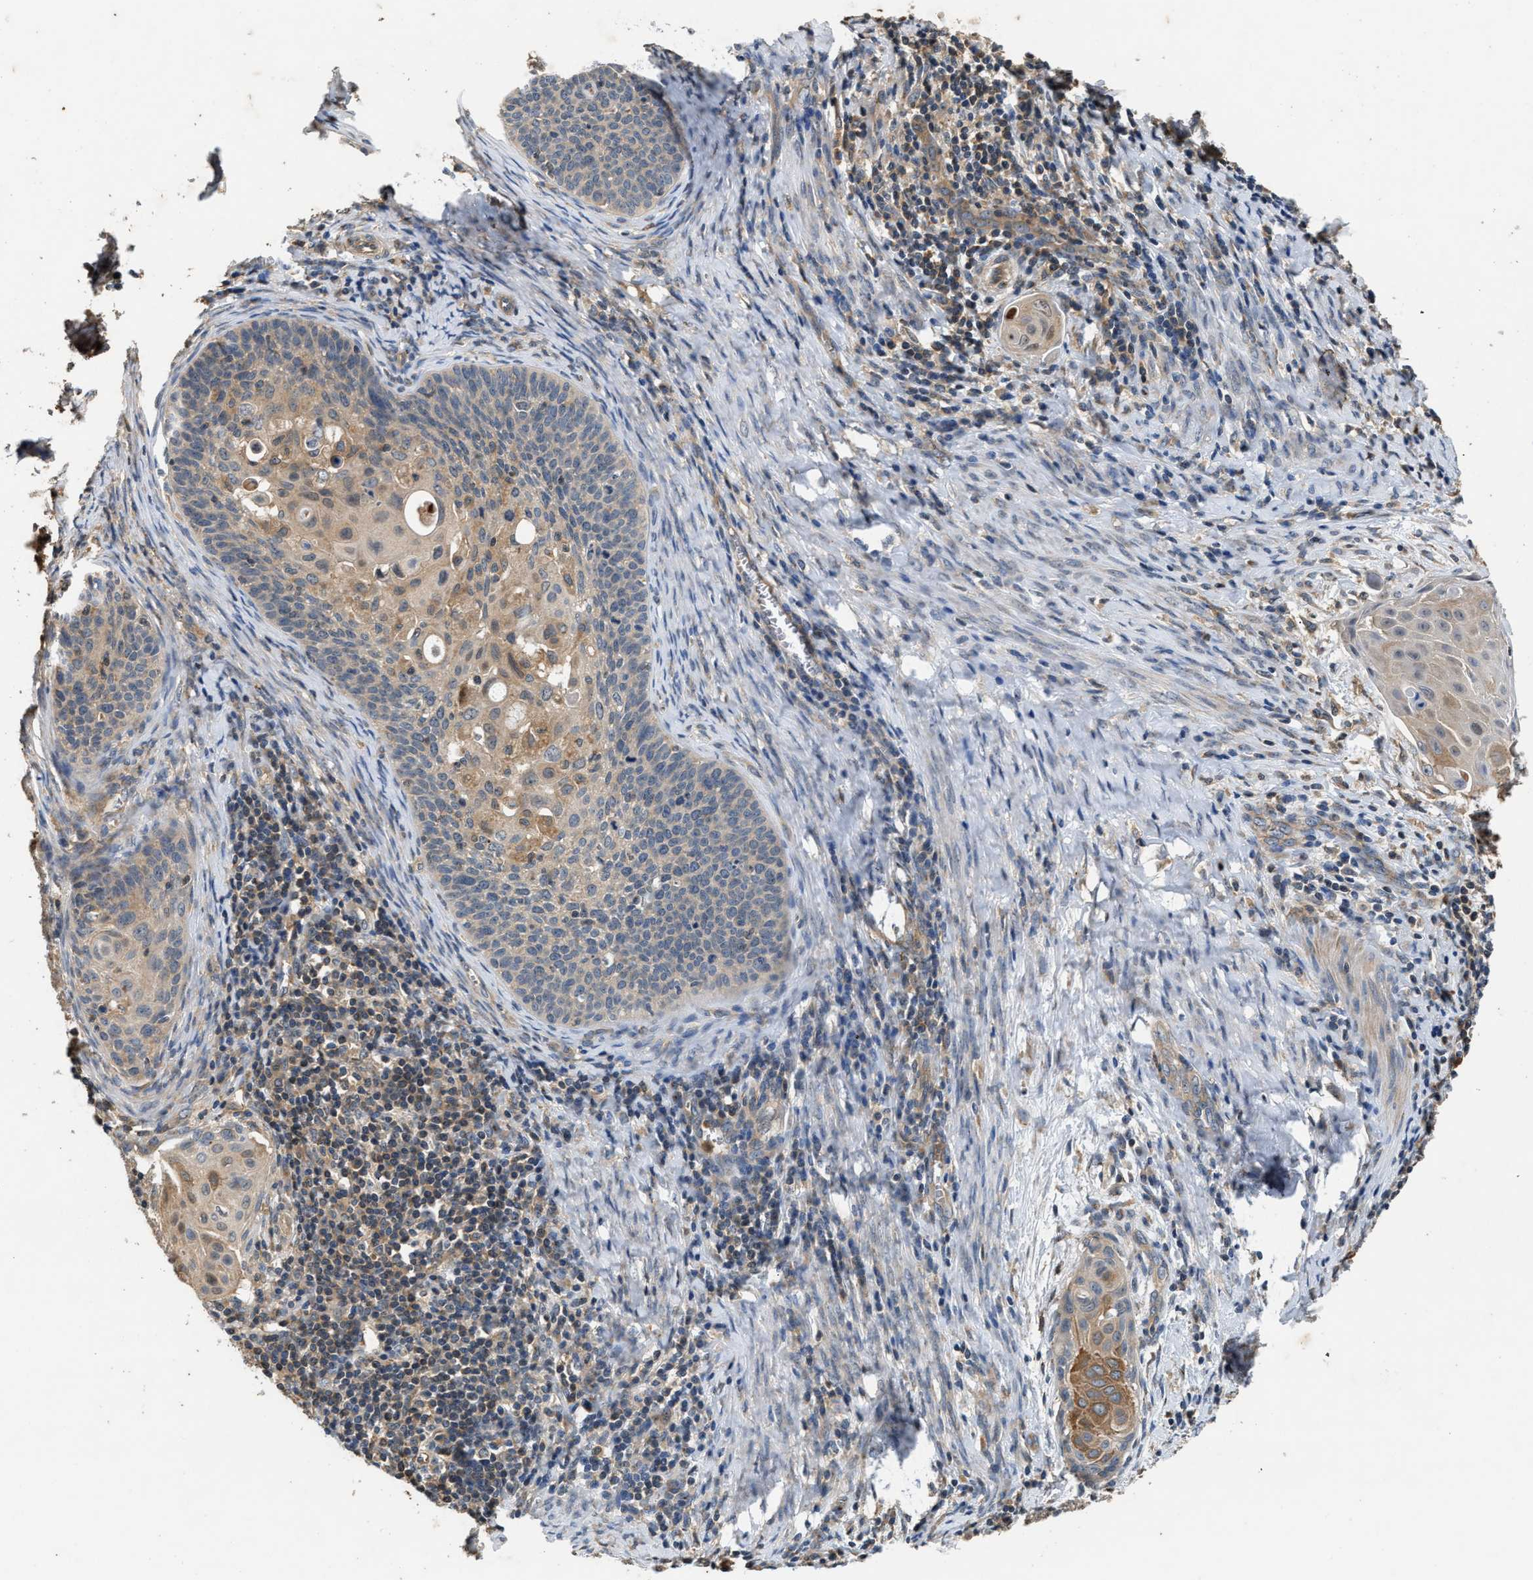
{"staining": {"intensity": "weak", "quantity": "25%-75%", "location": "cytoplasmic/membranous"}, "tissue": "cervical cancer", "cell_type": "Tumor cells", "image_type": "cancer", "snomed": [{"axis": "morphology", "description": "Squamous cell carcinoma, NOS"}, {"axis": "topography", "description": "Cervix"}], "caption": "Protein positivity by immunohistochemistry displays weak cytoplasmic/membranous expression in approximately 25%-75% of tumor cells in cervical squamous cell carcinoma.", "gene": "CHUK", "patient": {"sex": "female", "age": 33}}